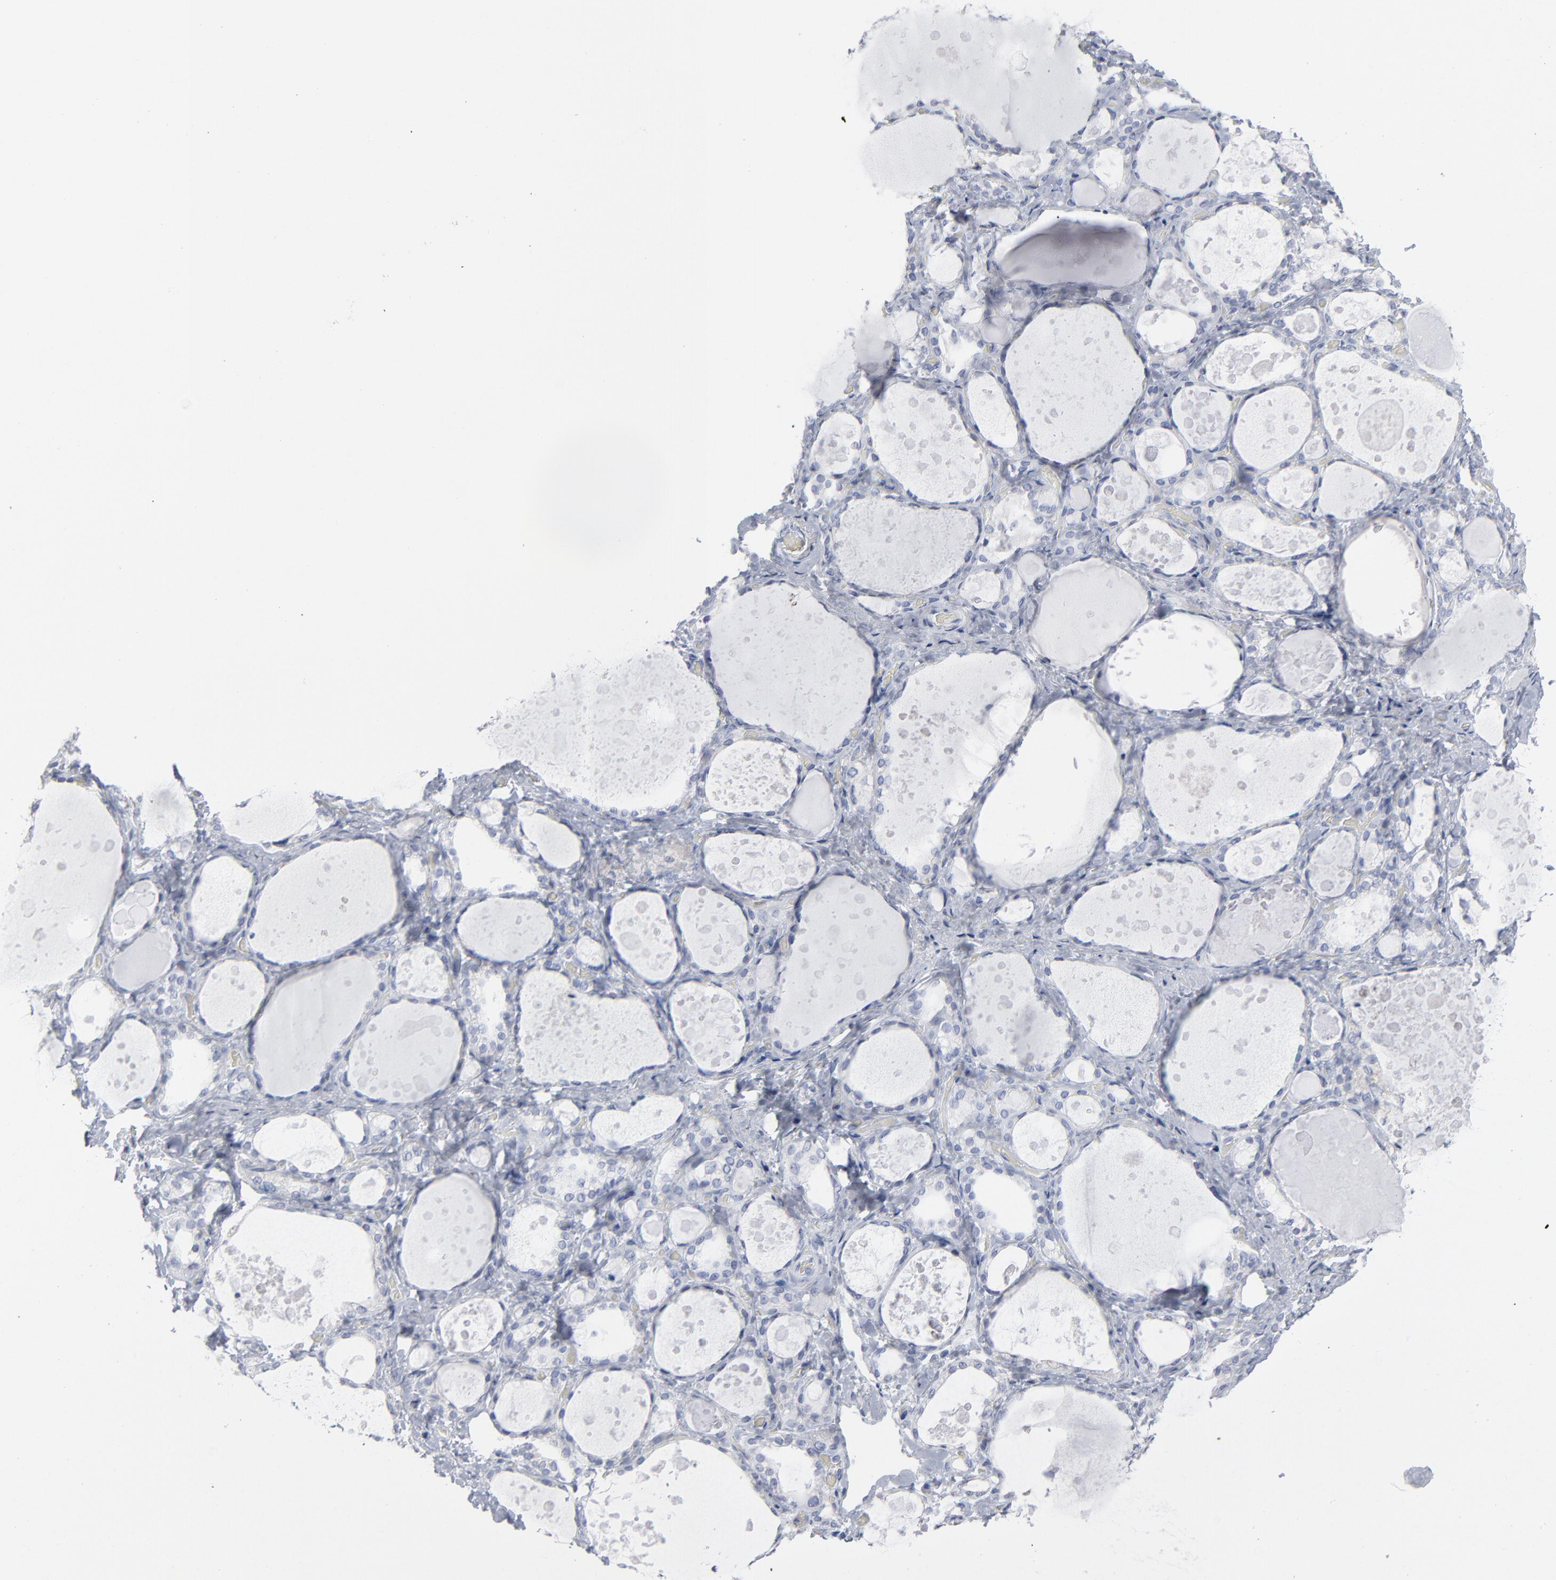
{"staining": {"intensity": "negative", "quantity": "none", "location": "none"}, "tissue": "thyroid gland", "cell_type": "Glandular cells", "image_type": "normal", "snomed": [{"axis": "morphology", "description": "Normal tissue, NOS"}, {"axis": "topography", "description": "Thyroid gland"}], "caption": "Micrograph shows no protein positivity in glandular cells of normal thyroid gland.", "gene": "PAGE1", "patient": {"sex": "female", "age": 75}}